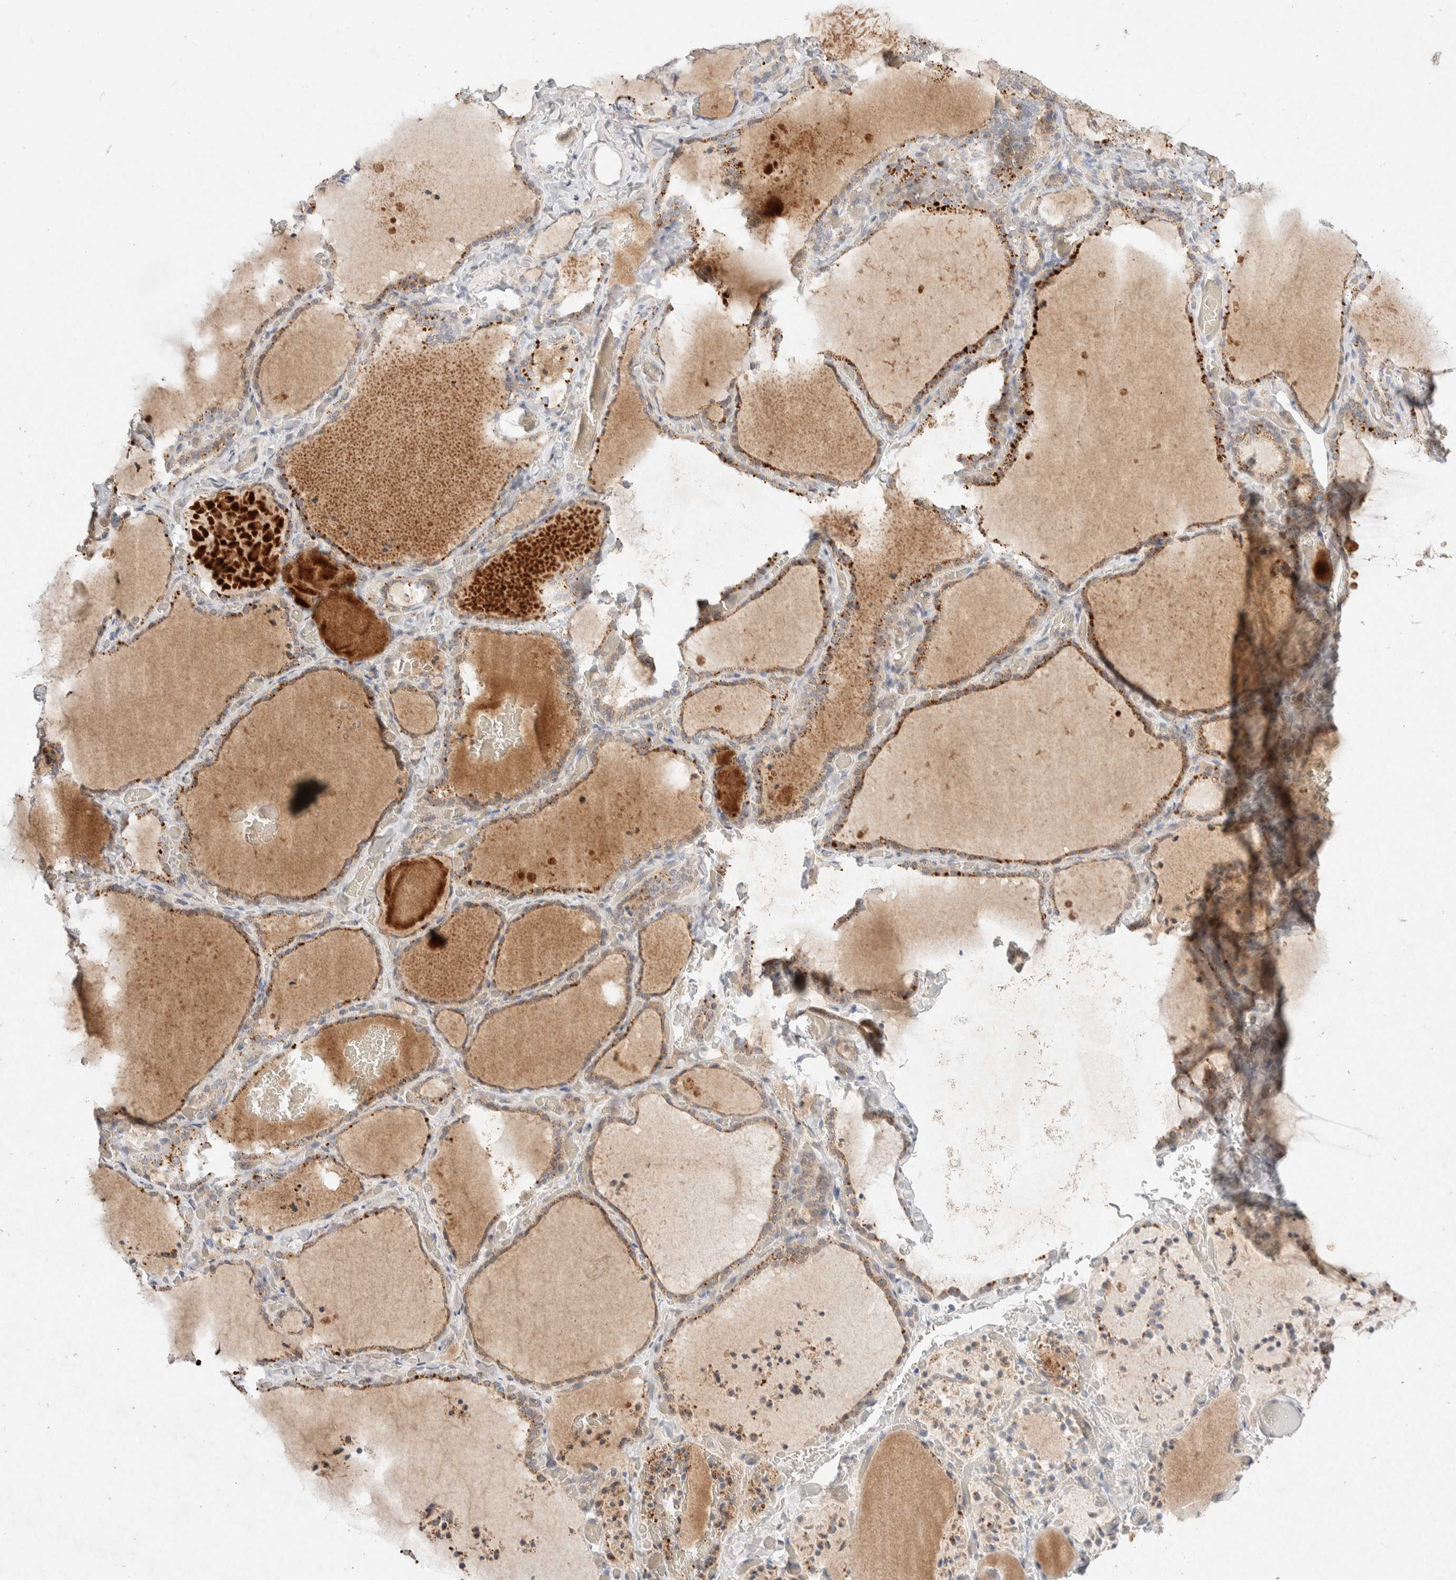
{"staining": {"intensity": "moderate", "quantity": ">75%", "location": "cytoplasmic/membranous"}, "tissue": "thyroid gland", "cell_type": "Glandular cells", "image_type": "normal", "snomed": [{"axis": "morphology", "description": "Normal tissue, NOS"}, {"axis": "topography", "description": "Thyroid gland"}], "caption": "Immunohistochemical staining of benign human thyroid gland demonstrates >75% levels of moderate cytoplasmic/membranous protein positivity in about >75% of glandular cells.", "gene": "GNAI1", "patient": {"sex": "female", "age": 22}}